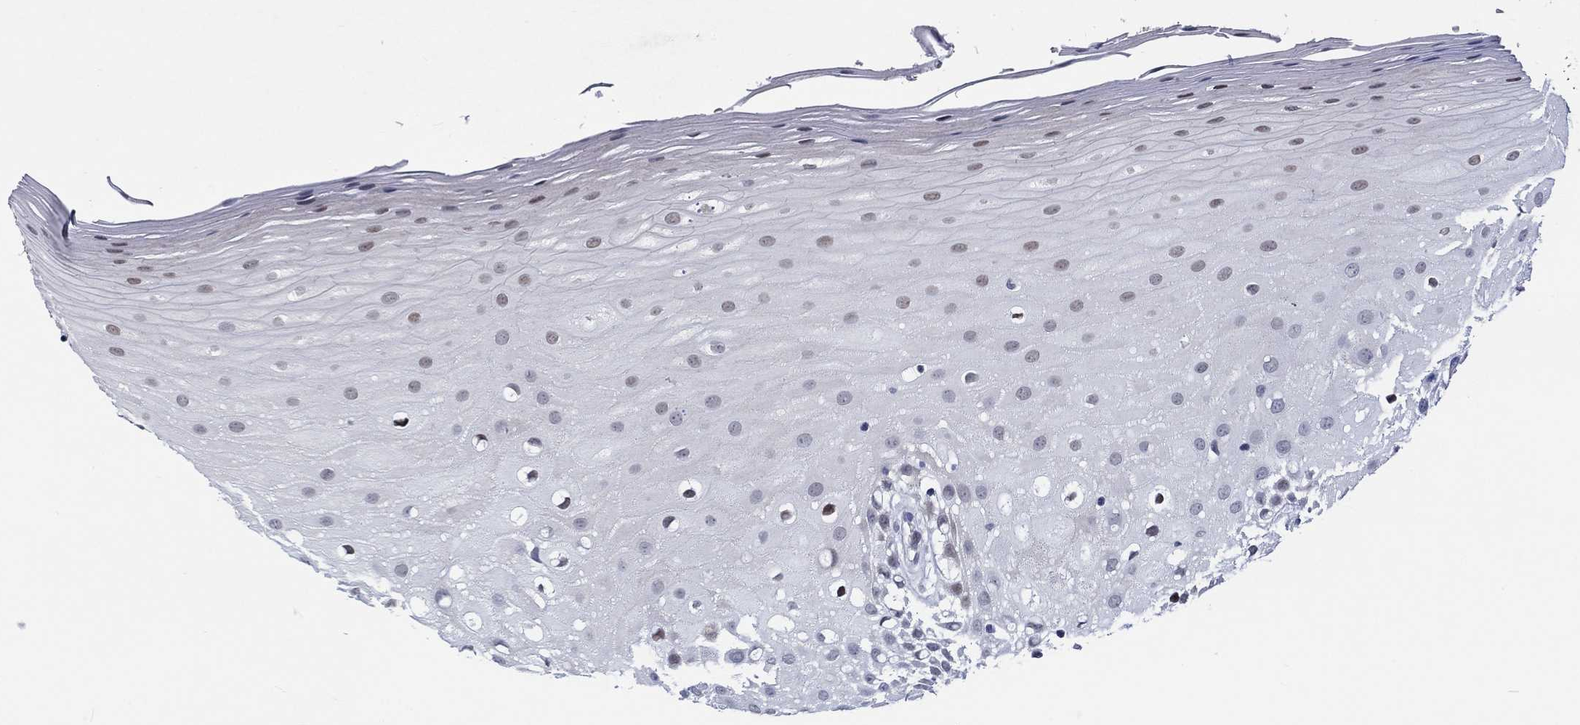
{"staining": {"intensity": "strong", "quantity": "<25%", "location": "nuclear"}, "tissue": "oral mucosa", "cell_type": "Squamous epithelial cells", "image_type": "normal", "snomed": [{"axis": "morphology", "description": "Normal tissue, NOS"}, {"axis": "morphology", "description": "Squamous cell carcinoma, NOS"}, {"axis": "topography", "description": "Oral tissue"}, {"axis": "topography", "description": "Head-Neck"}], "caption": "A histopathology image of human oral mucosa stained for a protein demonstrates strong nuclear brown staining in squamous epithelial cells.", "gene": "NEU3", "patient": {"sex": "female", "age": 75}}